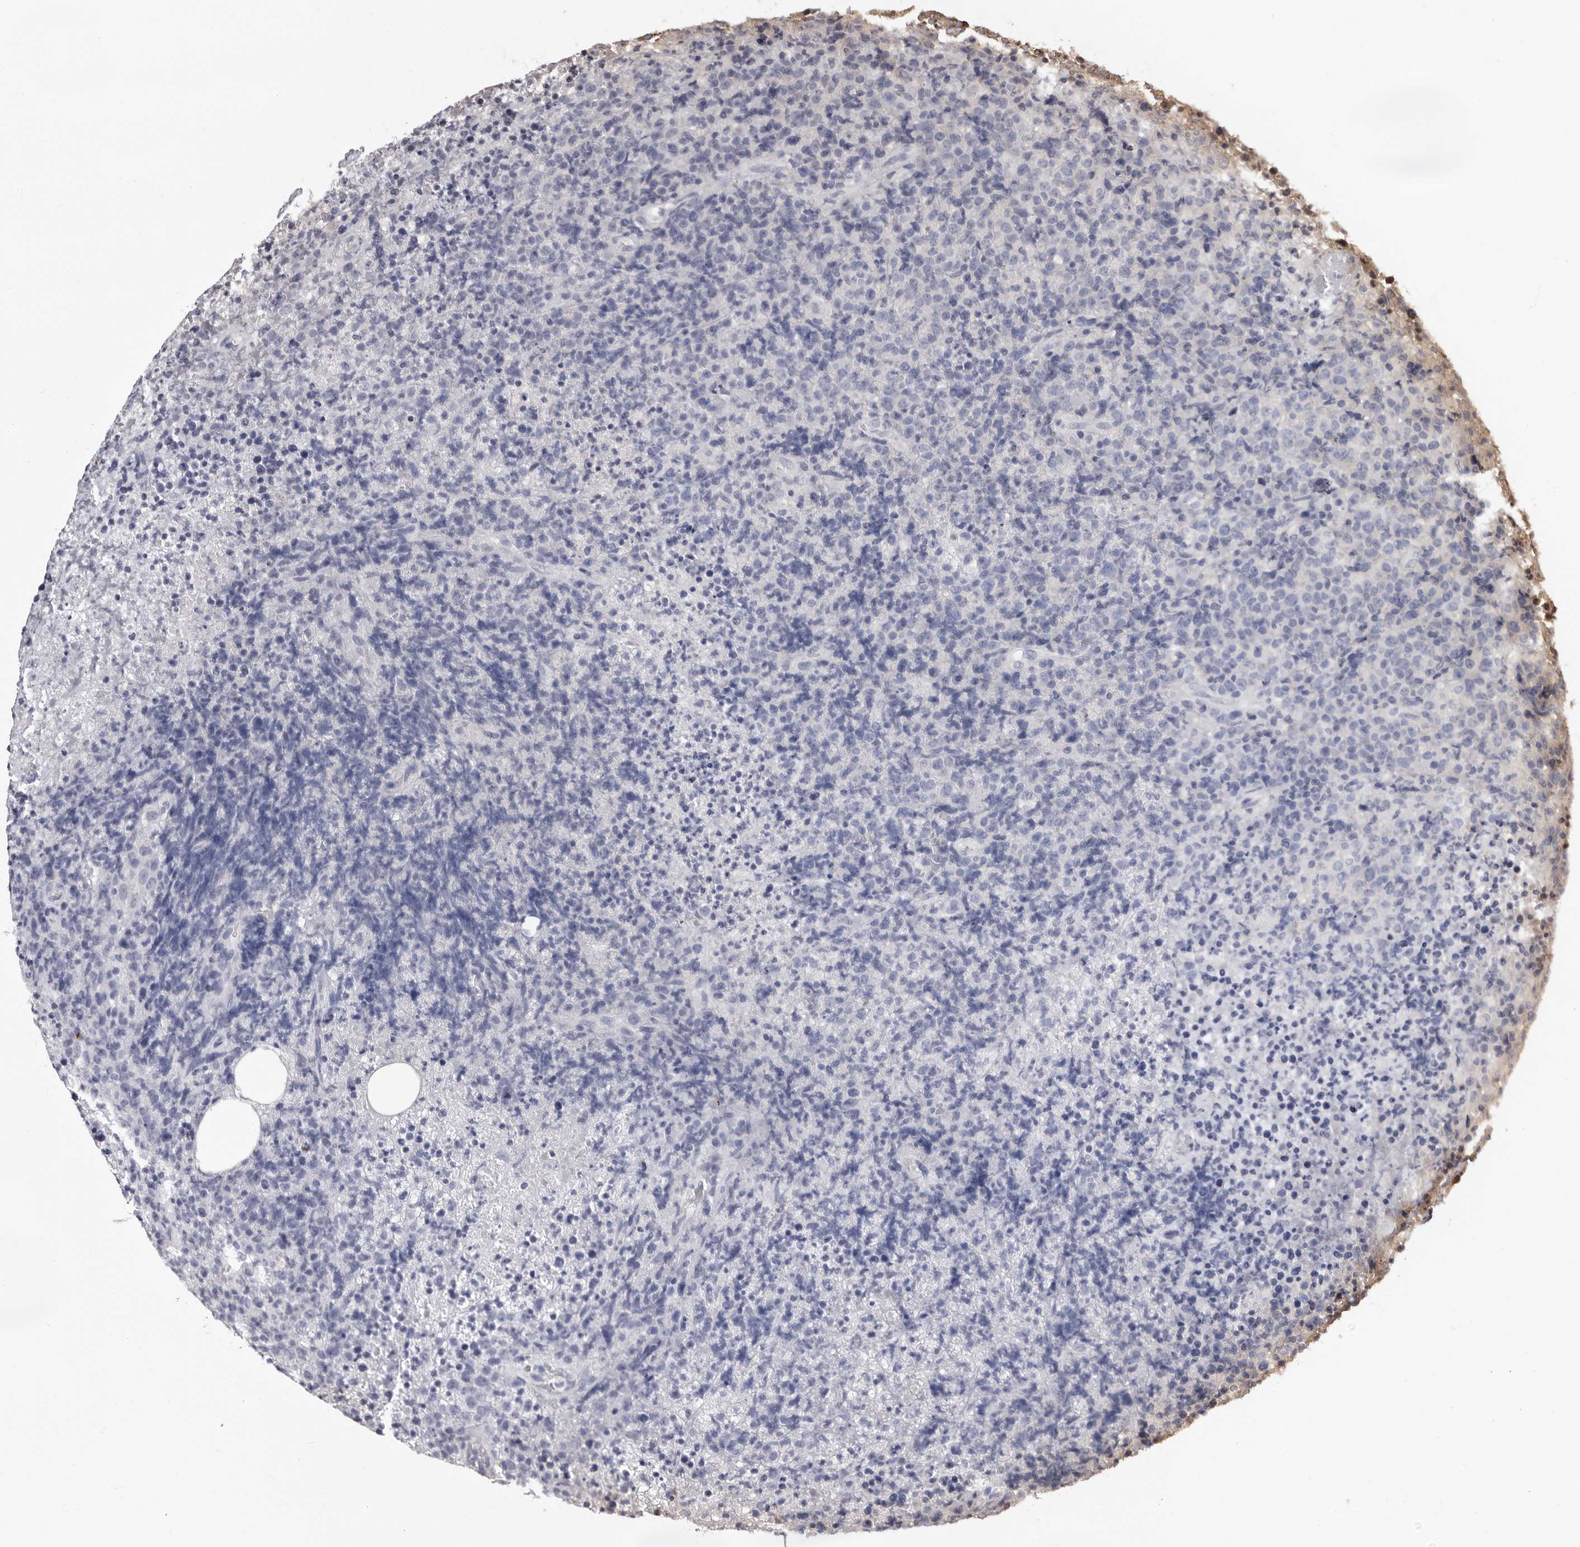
{"staining": {"intensity": "negative", "quantity": "none", "location": "none"}, "tissue": "lymphoma", "cell_type": "Tumor cells", "image_type": "cancer", "snomed": [{"axis": "morphology", "description": "Malignant lymphoma, non-Hodgkin's type, High grade"}, {"axis": "topography", "description": "Lymph node"}], "caption": "The image displays no staining of tumor cells in lymphoma.", "gene": "LANCL2", "patient": {"sex": "male", "age": 13}}